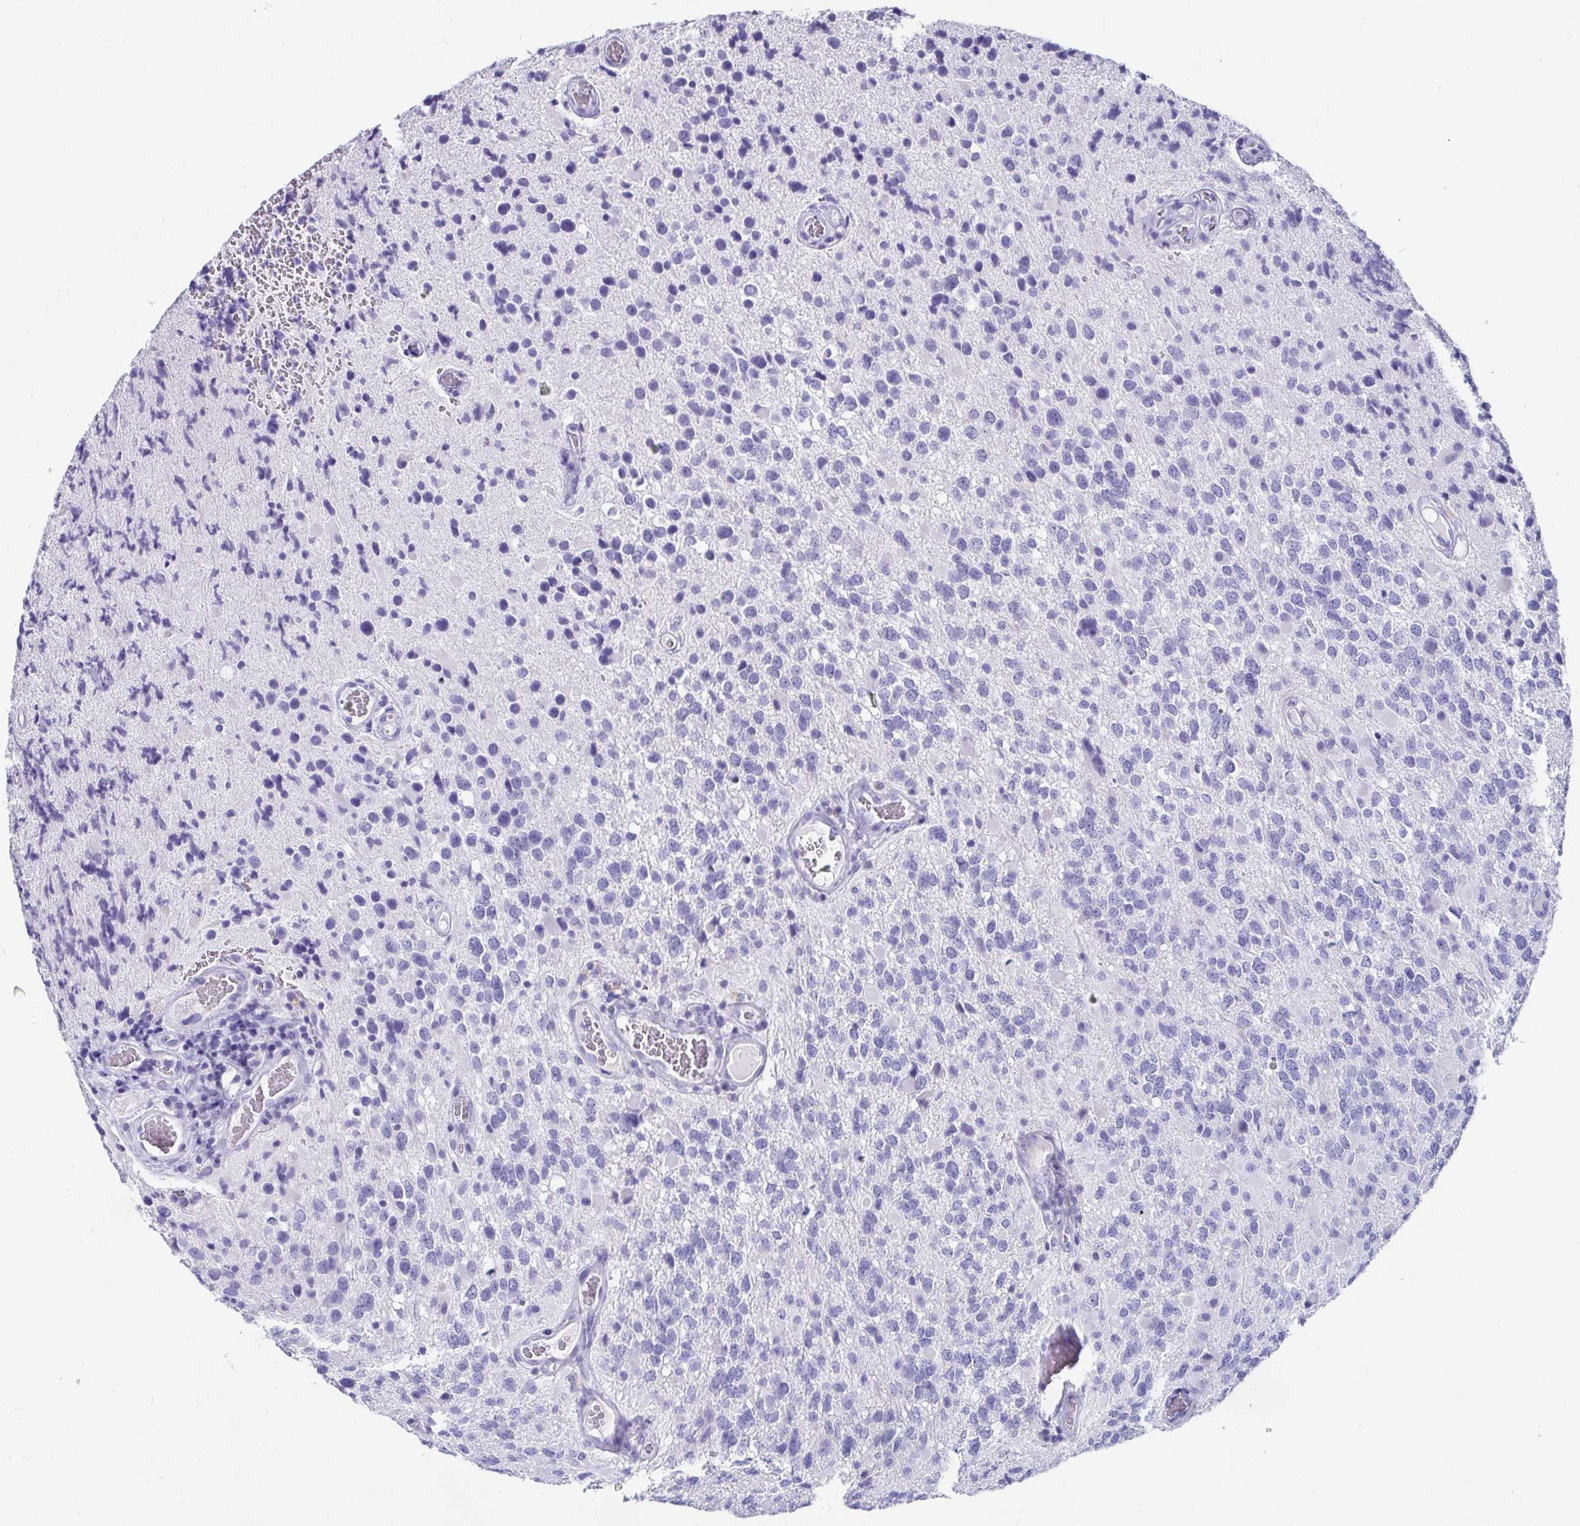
{"staining": {"intensity": "negative", "quantity": "none", "location": "none"}, "tissue": "glioma", "cell_type": "Tumor cells", "image_type": "cancer", "snomed": [{"axis": "morphology", "description": "Glioma, malignant, High grade"}, {"axis": "topography", "description": "Brain"}], "caption": "This is an immunohistochemistry (IHC) photomicrograph of high-grade glioma (malignant). There is no staining in tumor cells.", "gene": "ZPBP2", "patient": {"sex": "female", "age": 40}}